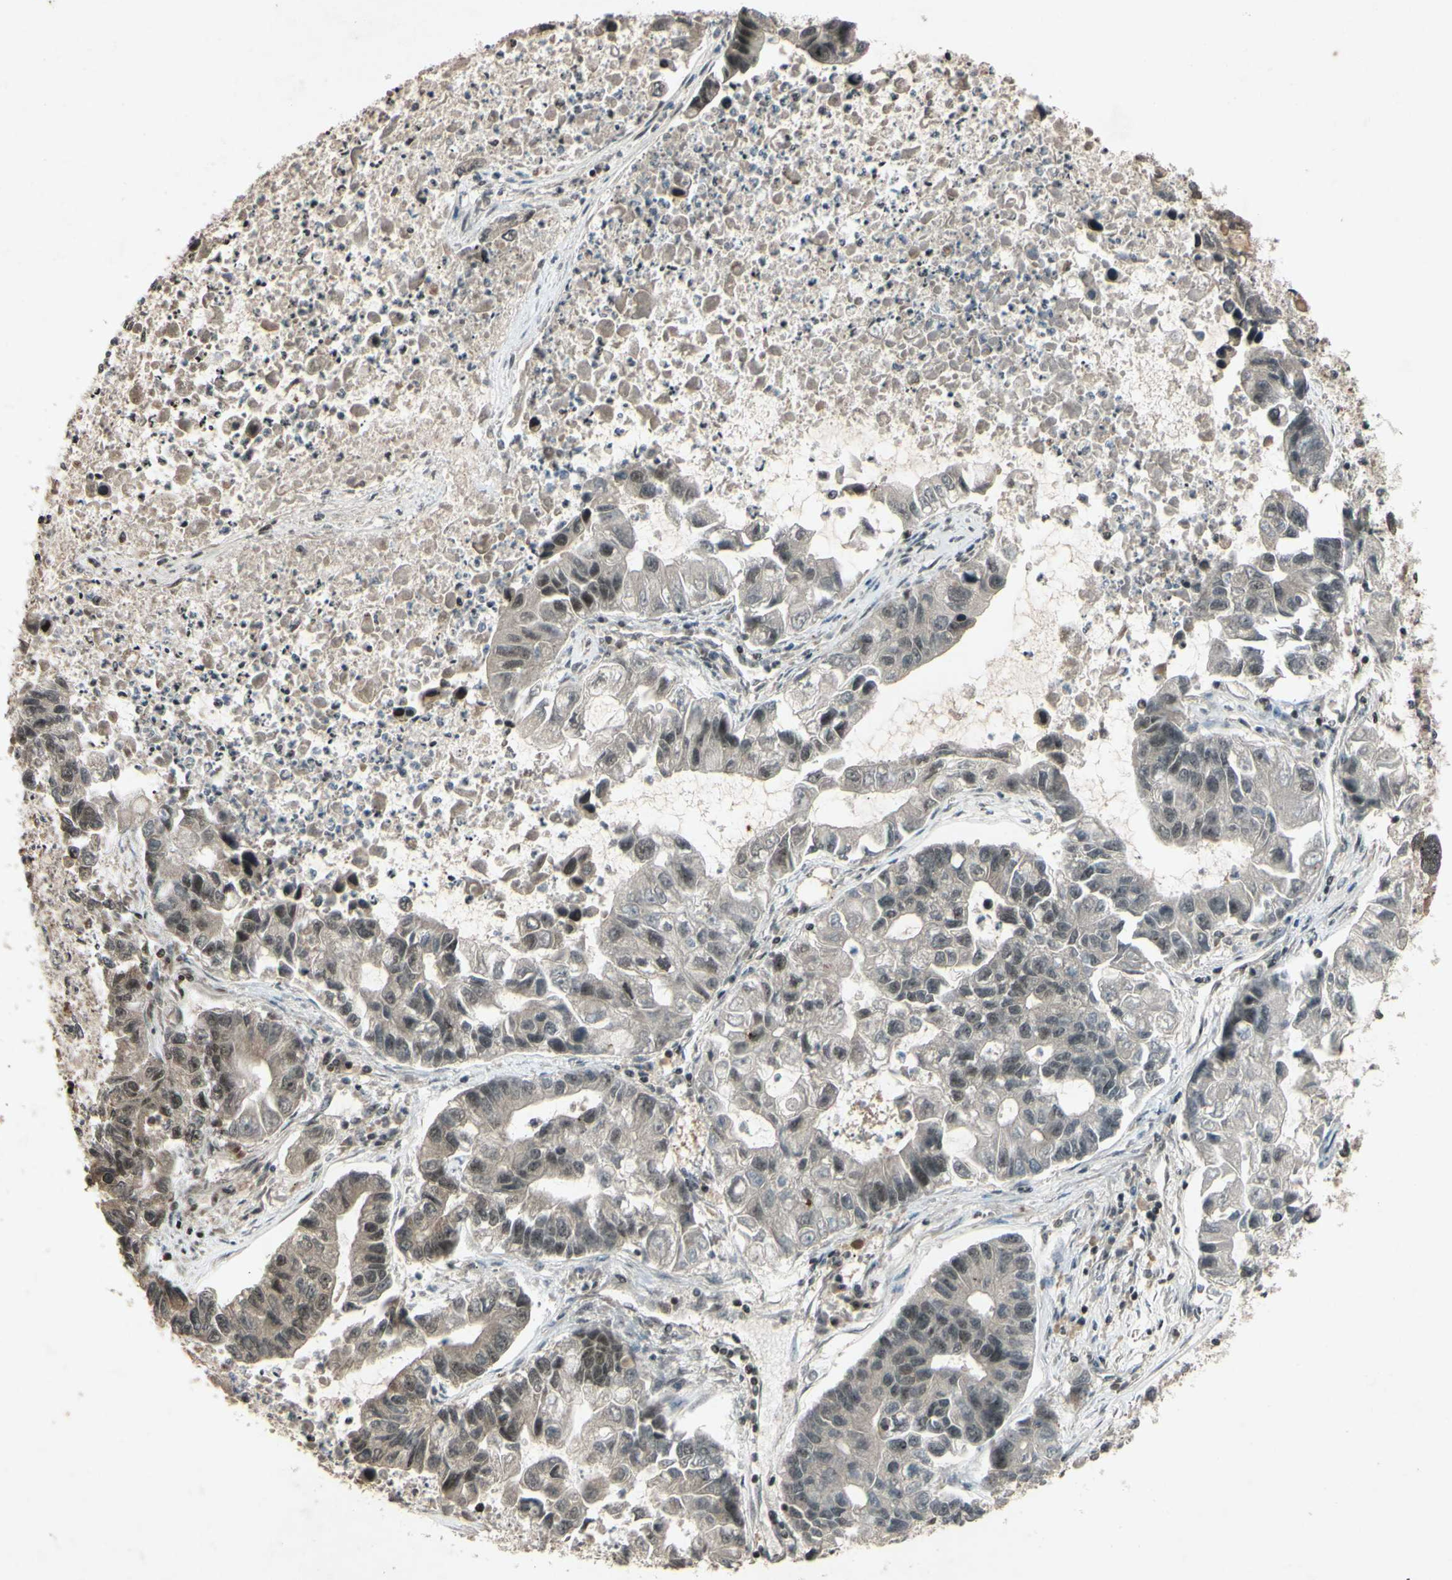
{"staining": {"intensity": "weak", "quantity": "25%-75%", "location": "nuclear"}, "tissue": "lung cancer", "cell_type": "Tumor cells", "image_type": "cancer", "snomed": [{"axis": "morphology", "description": "Adenocarcinoma, NOS"}, {"axis": "topography", "description": "Lung"}], "caption": "DAB (3,3'-diaminobenzidine) immunohistochemical staining of lung cancer (adenocarcinoma) exhibits weak nuclear protein staining in approximately 25%-75% of tumor cells. The staining was performed using DAB (3,3'-diaminobenzidine) to visualize the protein expression in brown, while the nuclei were stained in blue with hematoxylin (Magnification: 20x).", "gene": "SNW1", "patient": {"sex": "female", "age": 51}}